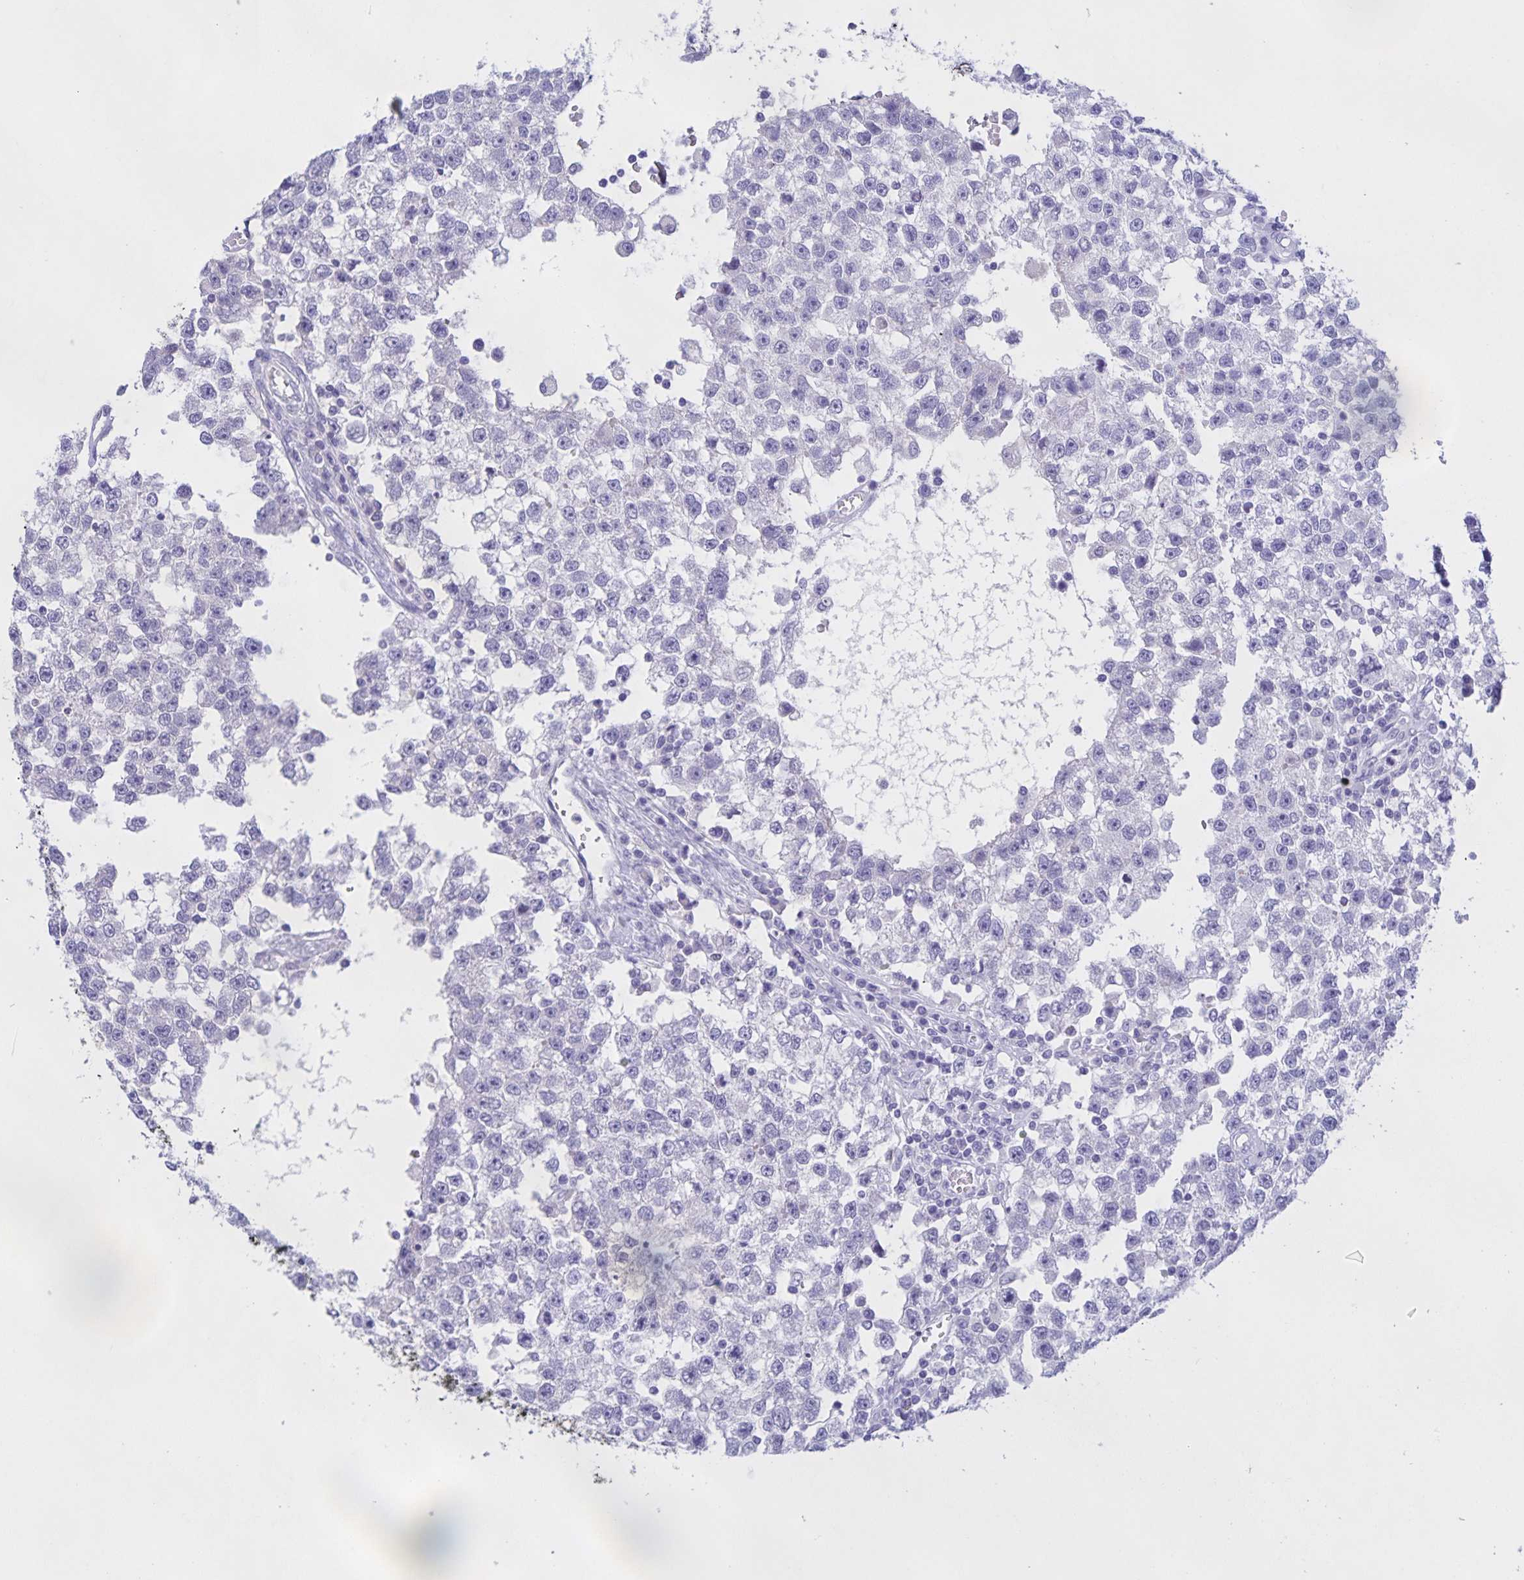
{"staining": {"intensity": "negative", "quantity": "none", "location": "none"}, "tissue": "testis cancer", "cell_type": "Tumor cells", "image_type": "cancer", "snomed": [{"axis": "morphology", "description": "Seminoma, NOS"}, {"axis": "topography", "description": "Testis"}], "caption": "Immunohistochemical staining of testis seminoma demonstrates no significant staining in tumor cells. (Brightfield microscopy of DAB (3,3'-diaminobenzidine) immunohistochemistry (IHC) at high magnification).", "gene": "CATSPER4", "patient": {"sex": "male", "age": 34}}